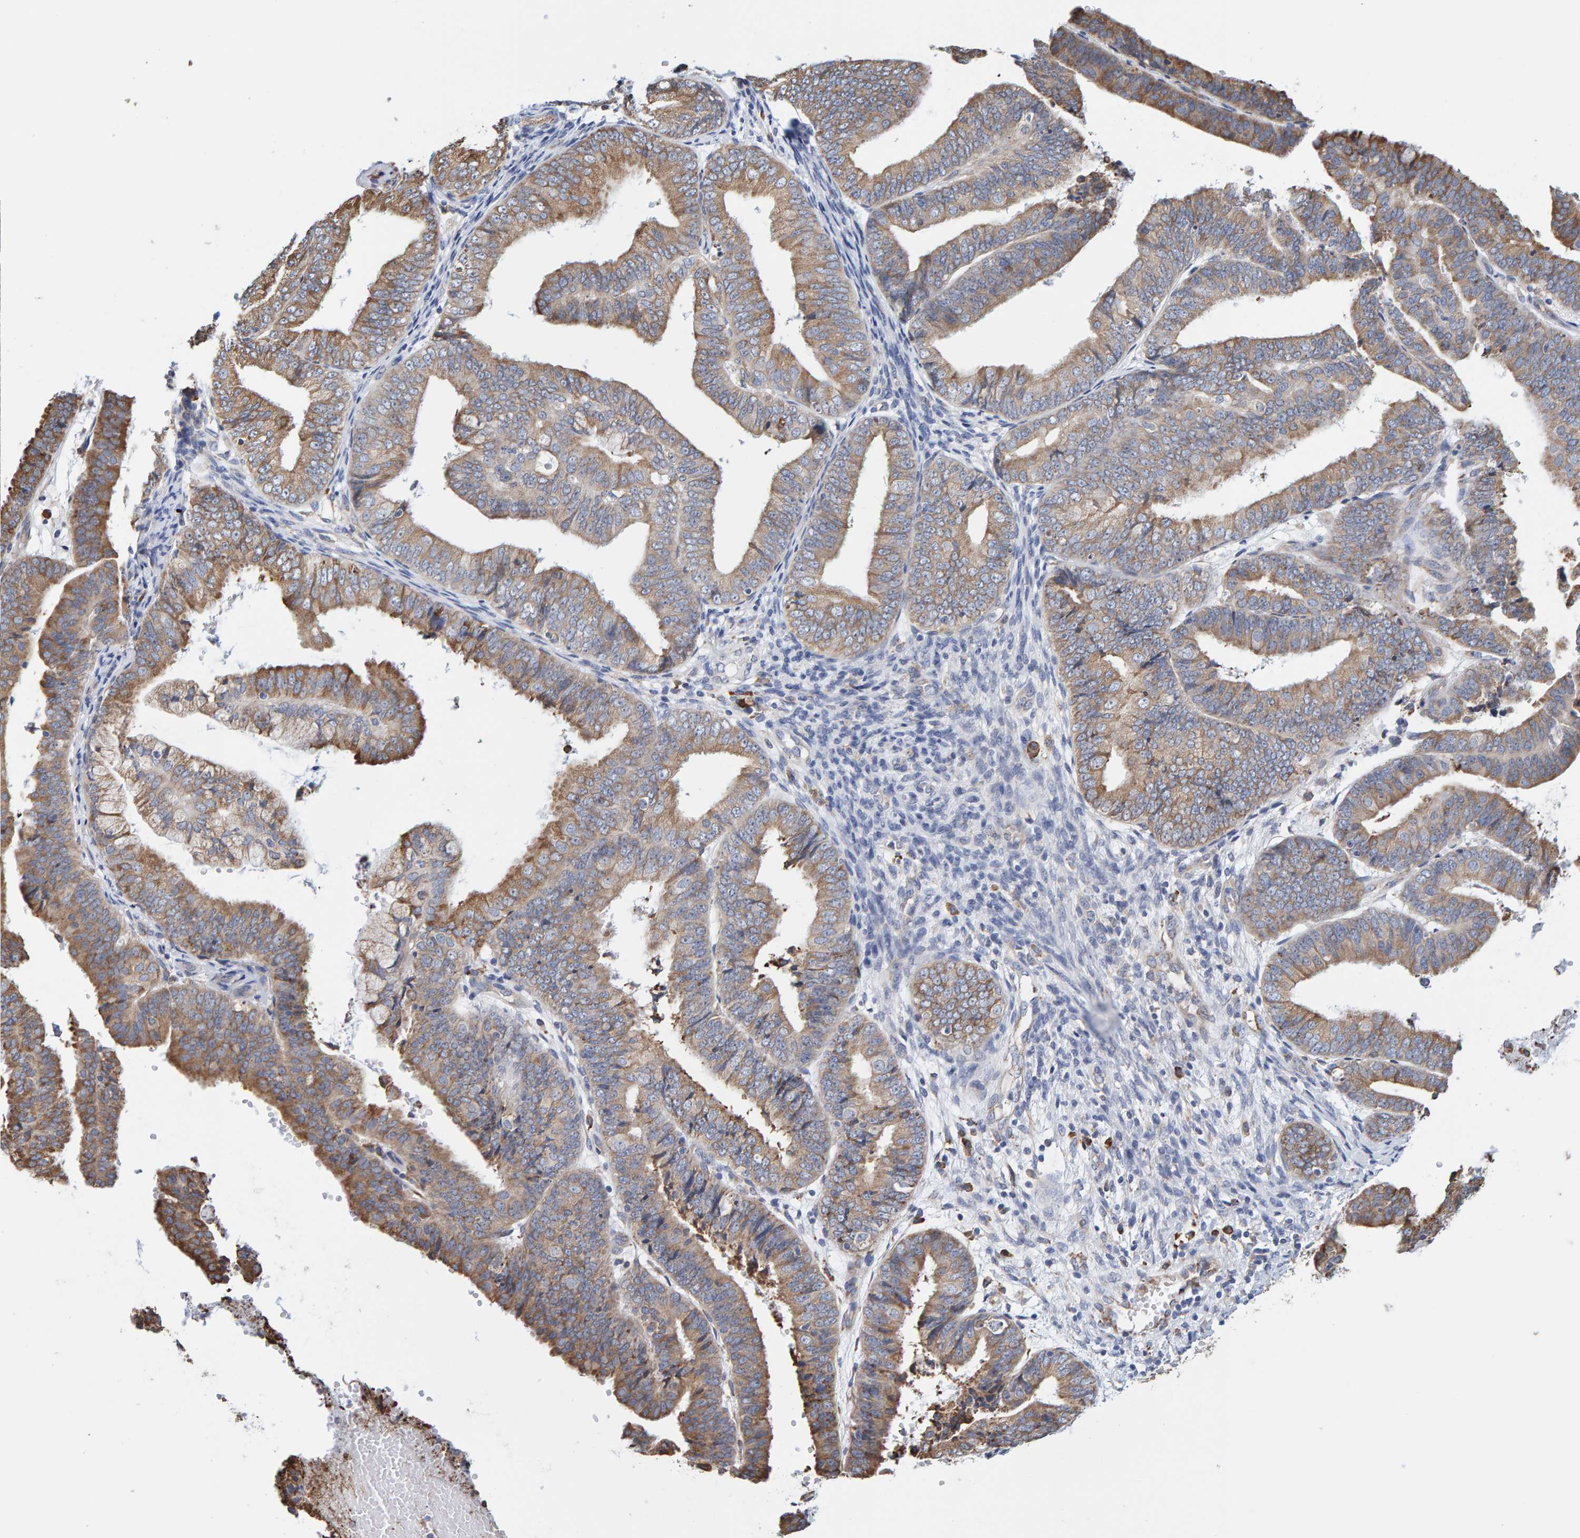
{"staining": {"intensity": "moderate", "quantity": ">75%", "location": "cytoplasmic/membranous"}, "tissue": "endometrial cancer", "cell_type": "Tumor cells", "image_type": "cancer", "snomed": [{"axis": "morphology", "description": "Adenocarcinoma, NOS"}, {"axis": "topography", "description": "Endometrium"}], "caption": "High-power microscopy captured an immunohistochemistry image of endometrial cancer, revealing moderate cytoplasmic/membranous positivity in about >75% of tumor cells.", "gene": "SGPL1", "patient": {"sex": "female", "age": 63}}